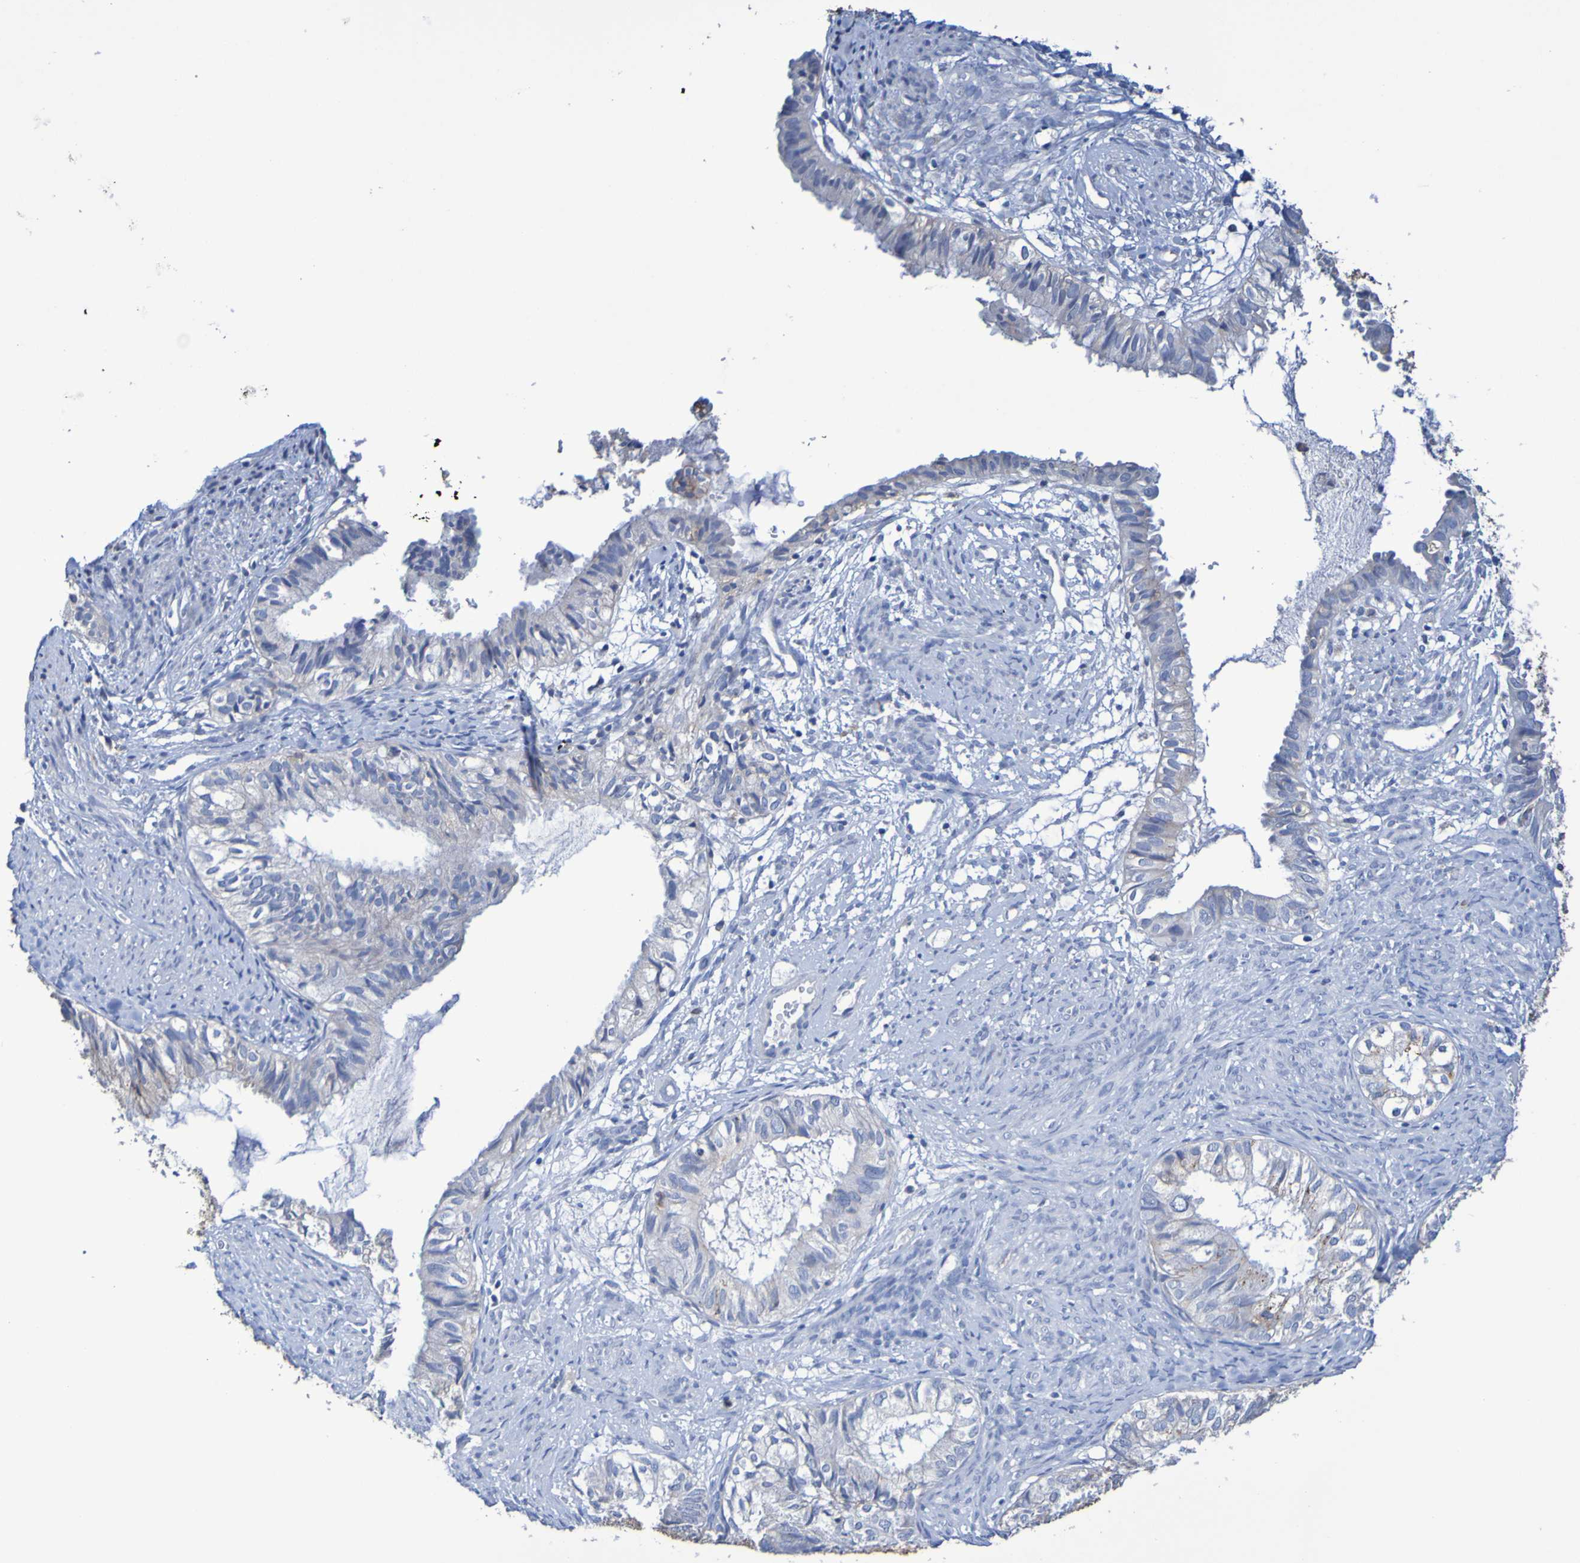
{"staining": {"intensity": "negative", "quantity": "none", "location": "none"}, "tissue": "cervical cancer", "cell_type": "Tumor cells", "image_type": "cancer", "snomed": [{"axis": "morphology", "description": "Normal tissue, NOS"}, {"axis": "morphology", "description": "Adenocarcinoma, NOS"}, {"axis": "topography", "description": "Cervix"}, {"axis": "topography", "description": "Endometrium"}], "caption": "There is no significant positivity in tumor cells of cervical cancer (adenocarcinoma).", "gene": "SLC3A2", "patient": {"sex": "female", "age": 86}}